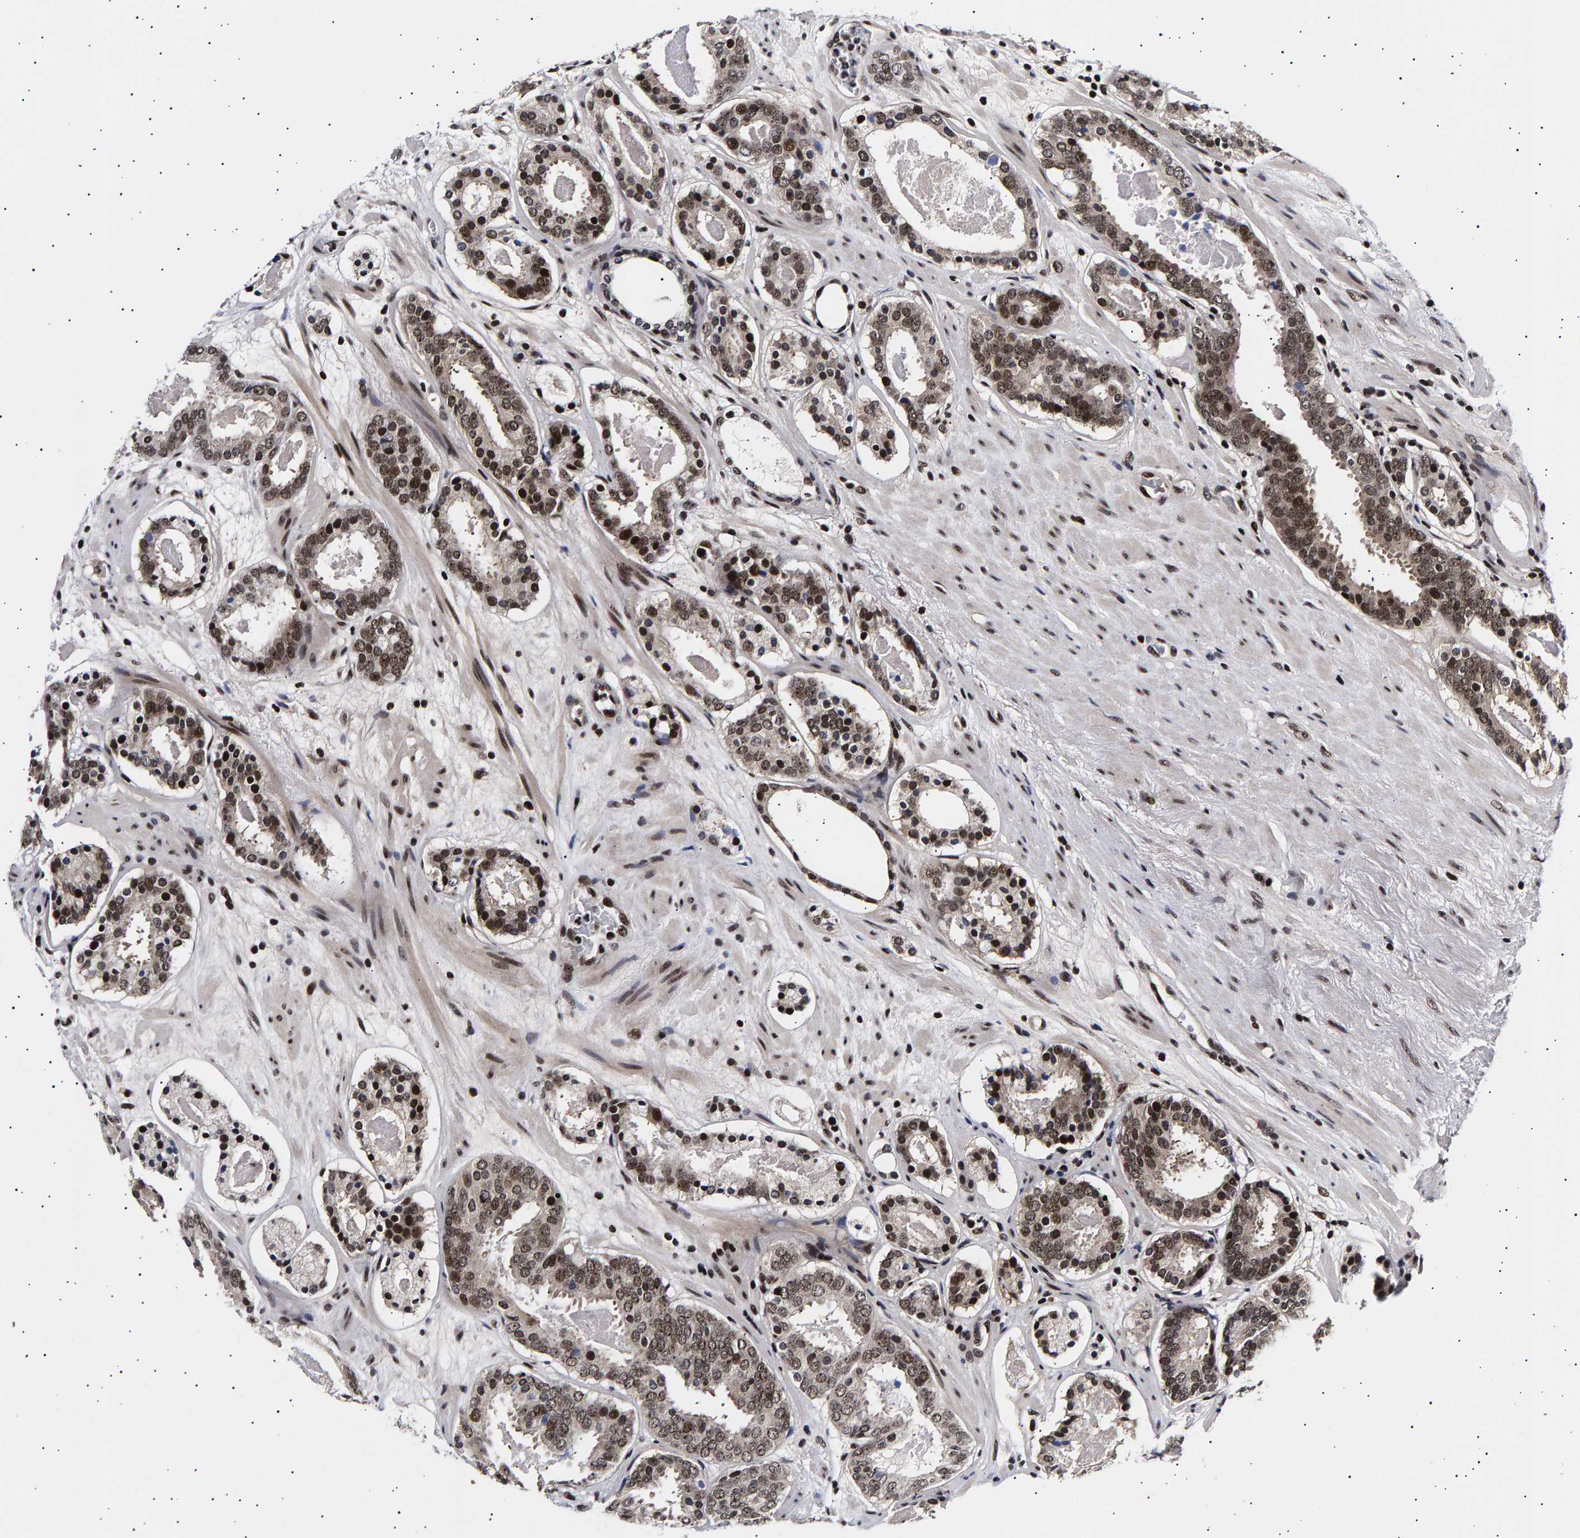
{"staining": {"intensity": "strong", "quantity": ">75%", "location": "nuclear"}, "tissue": "prostate cancer", "cell_type": "Tumor cells", "image_type": "cancer", "snomed": [{"axis": "morphology", "description": "Adenocarcinoma, Low grade"}, {"axis": "topography", "description": "Prostate"}], "caption": "Protein expression analysis of human low-grade adenocarcinoma (prostate) reveals strong nuclear expression in approximately >75% of tumor cells. (Stains: DAB in brown, nuclei in blue, Microscopy: brightfield microscopy at high magnification).", "gene": "ANKRD40", "patient": {"sex": "male", "age": 69}}